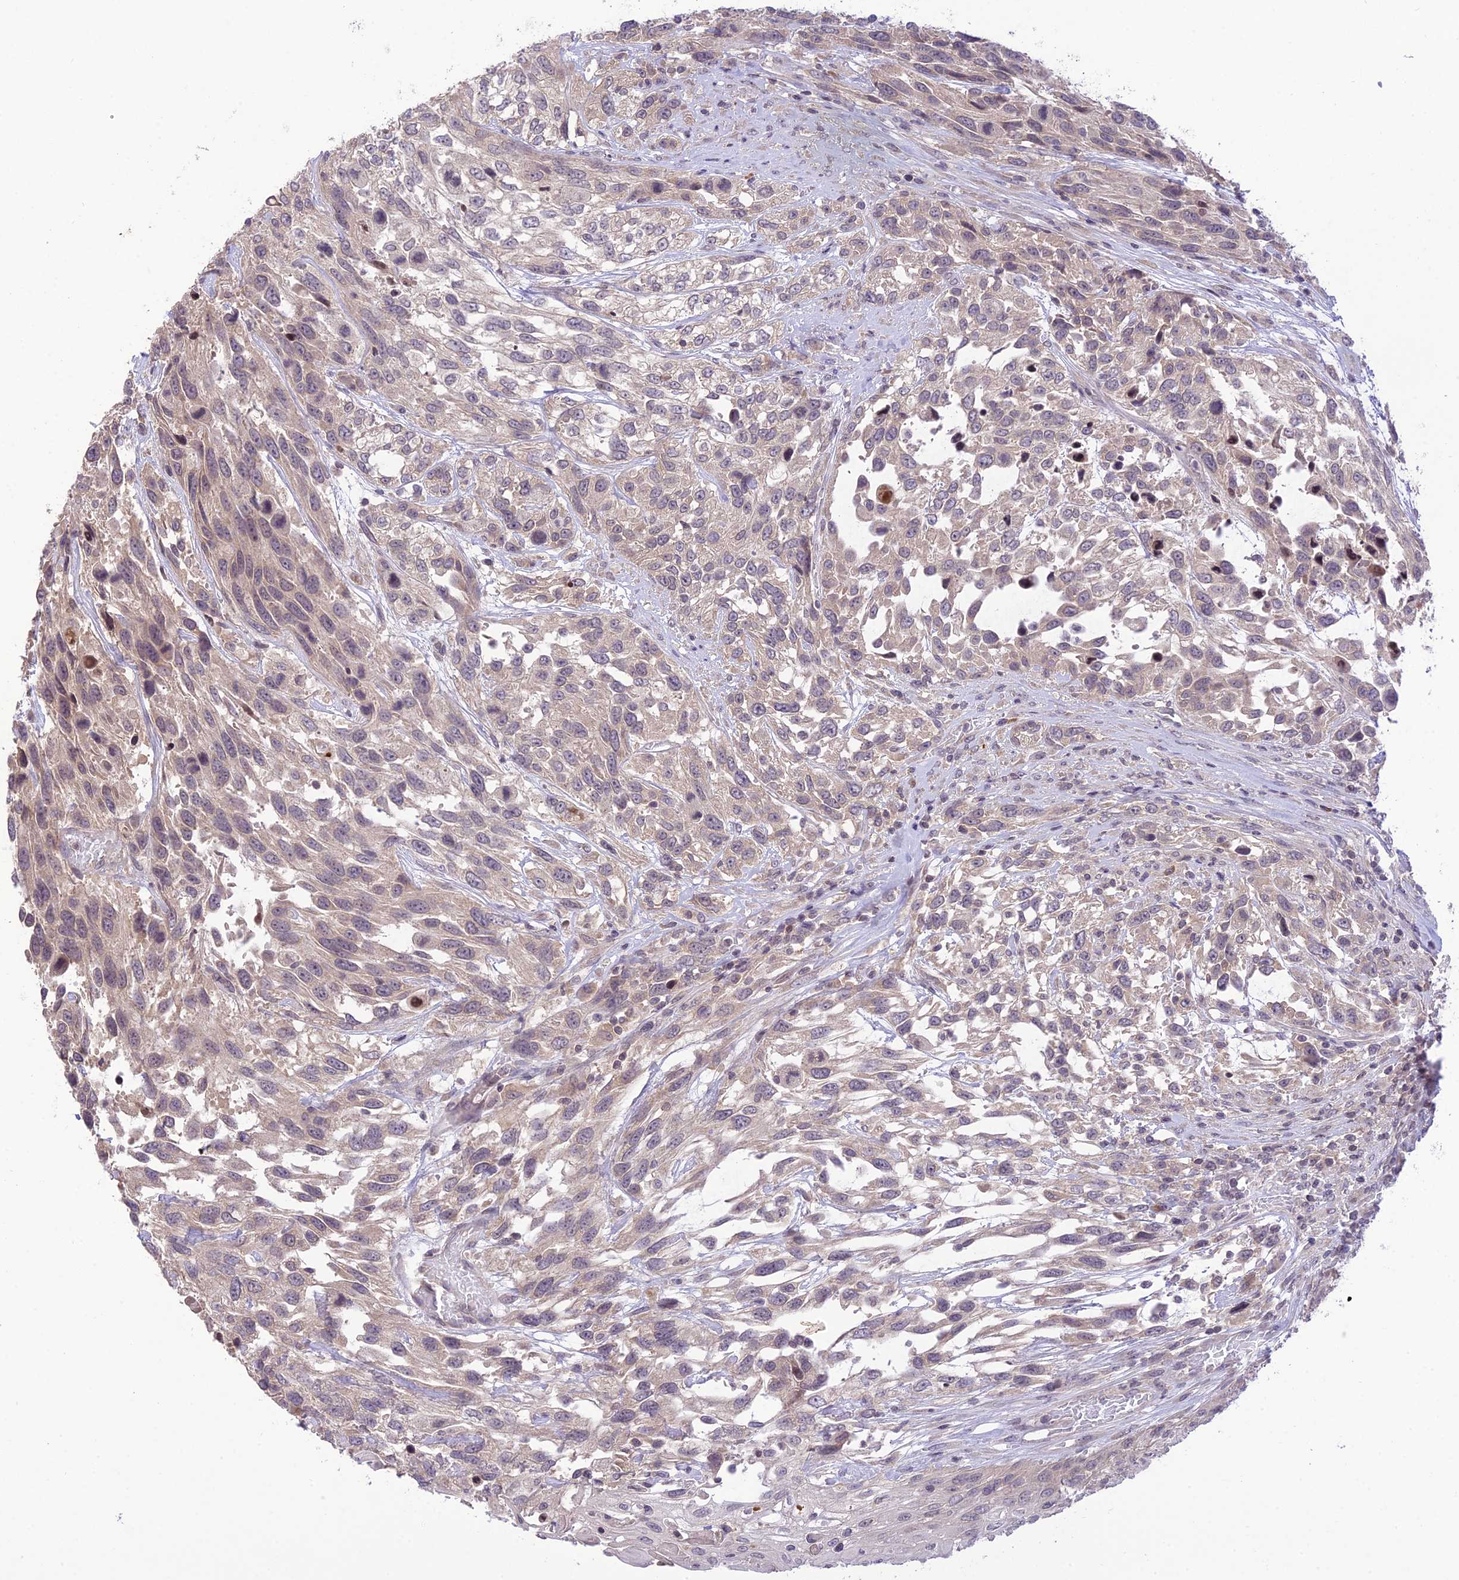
{"staining": {"intensity": "weak", "quantity": "25%-75%", "location": "cytoplasmic/membranous"}, "tissue": "urothelial cancer", "cell_type": "Tumor cells", "image_type": "cancer", "snomed": [{"axis": "morphology", "description": "Urothelial carcinoma, High grade"}, {"axis": "topography", "description": "Urinary bladder"}], "caption": "Weak cytoplasmic/membranous staining is appreciated in about 25%-75% of tumor cells in high-grade urothelial carcinoma.", "gene": "TEKT1", "patient": {"sex": "female", "age": 70}}